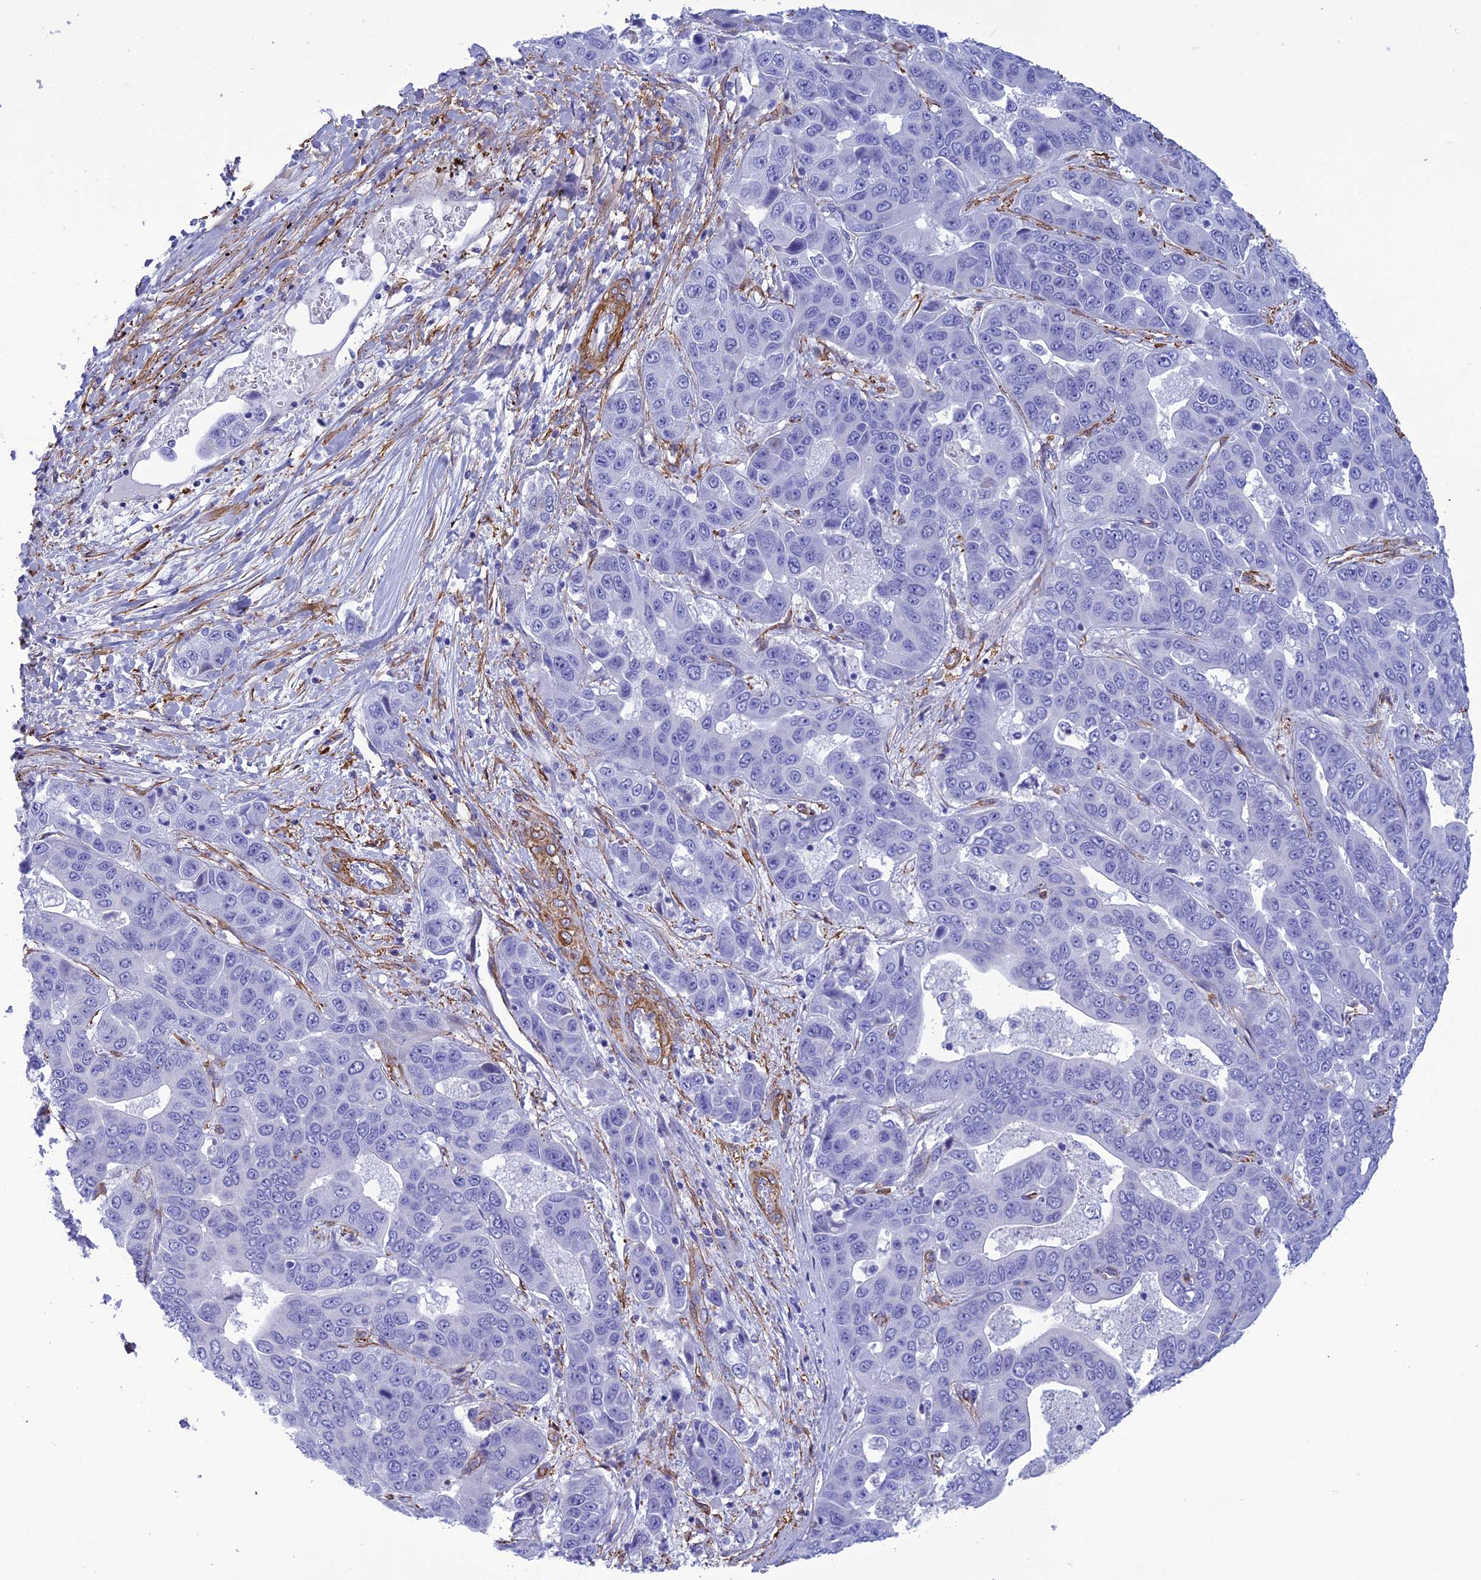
{"staining": {"intensity": "negative", "quantity": "none", "location": "none"}, "tissue": "liver cancer", "cell_type": "Tumor cells", "image_type": "cancer", "snomed": [{"axis": "morphology", "description": "Cholangiocarcinoma"}, {"axis": "topography", "description": "Liver"}], "caption": "DAB immunohistochemical staining of human liver cancer (cholangiocarcinoma) demonstrates no significant staining in tumor cells.", "gene": "NKD1", "patient": {"sex": "female", "age": 52}}